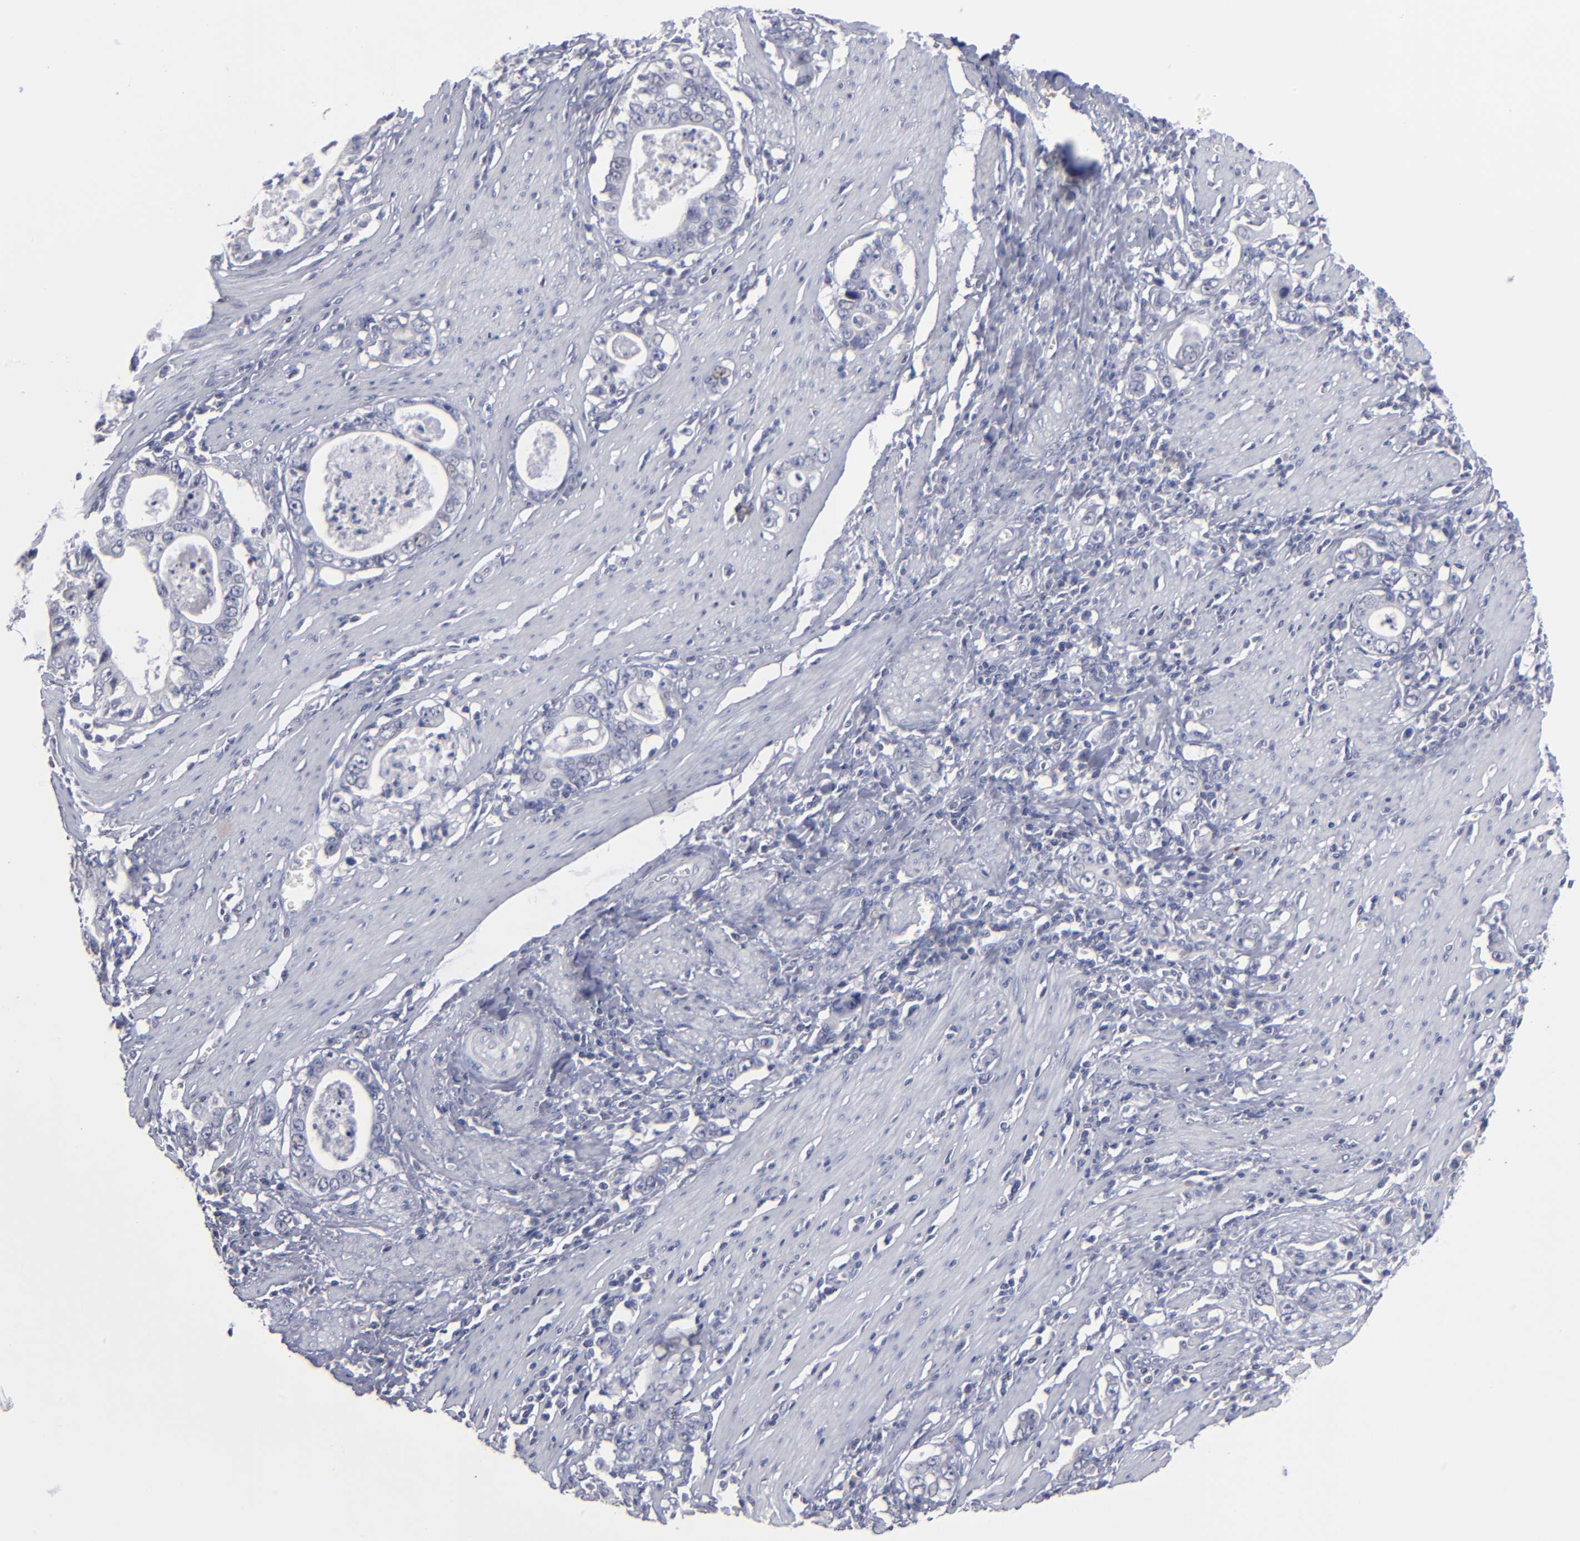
{"staining": {"intensity": "negative", "quantity": "none", "location": "none"}, "tissue": "stomach cancer", "cell_type": "Tumor cells", "image_type": "cancer", "snomed": [{"axis": "morphology", "description": "Adenocarcinoma, NOS"}, {"axis": "topography", "description": "Stomach, lower"}], "caption": "Image shows no protein positivity in tumor cells of adenocarcinoma (stomach) tissue.", "gene": "RPH3A", "patient": {"sex": "female", "age": 72}}